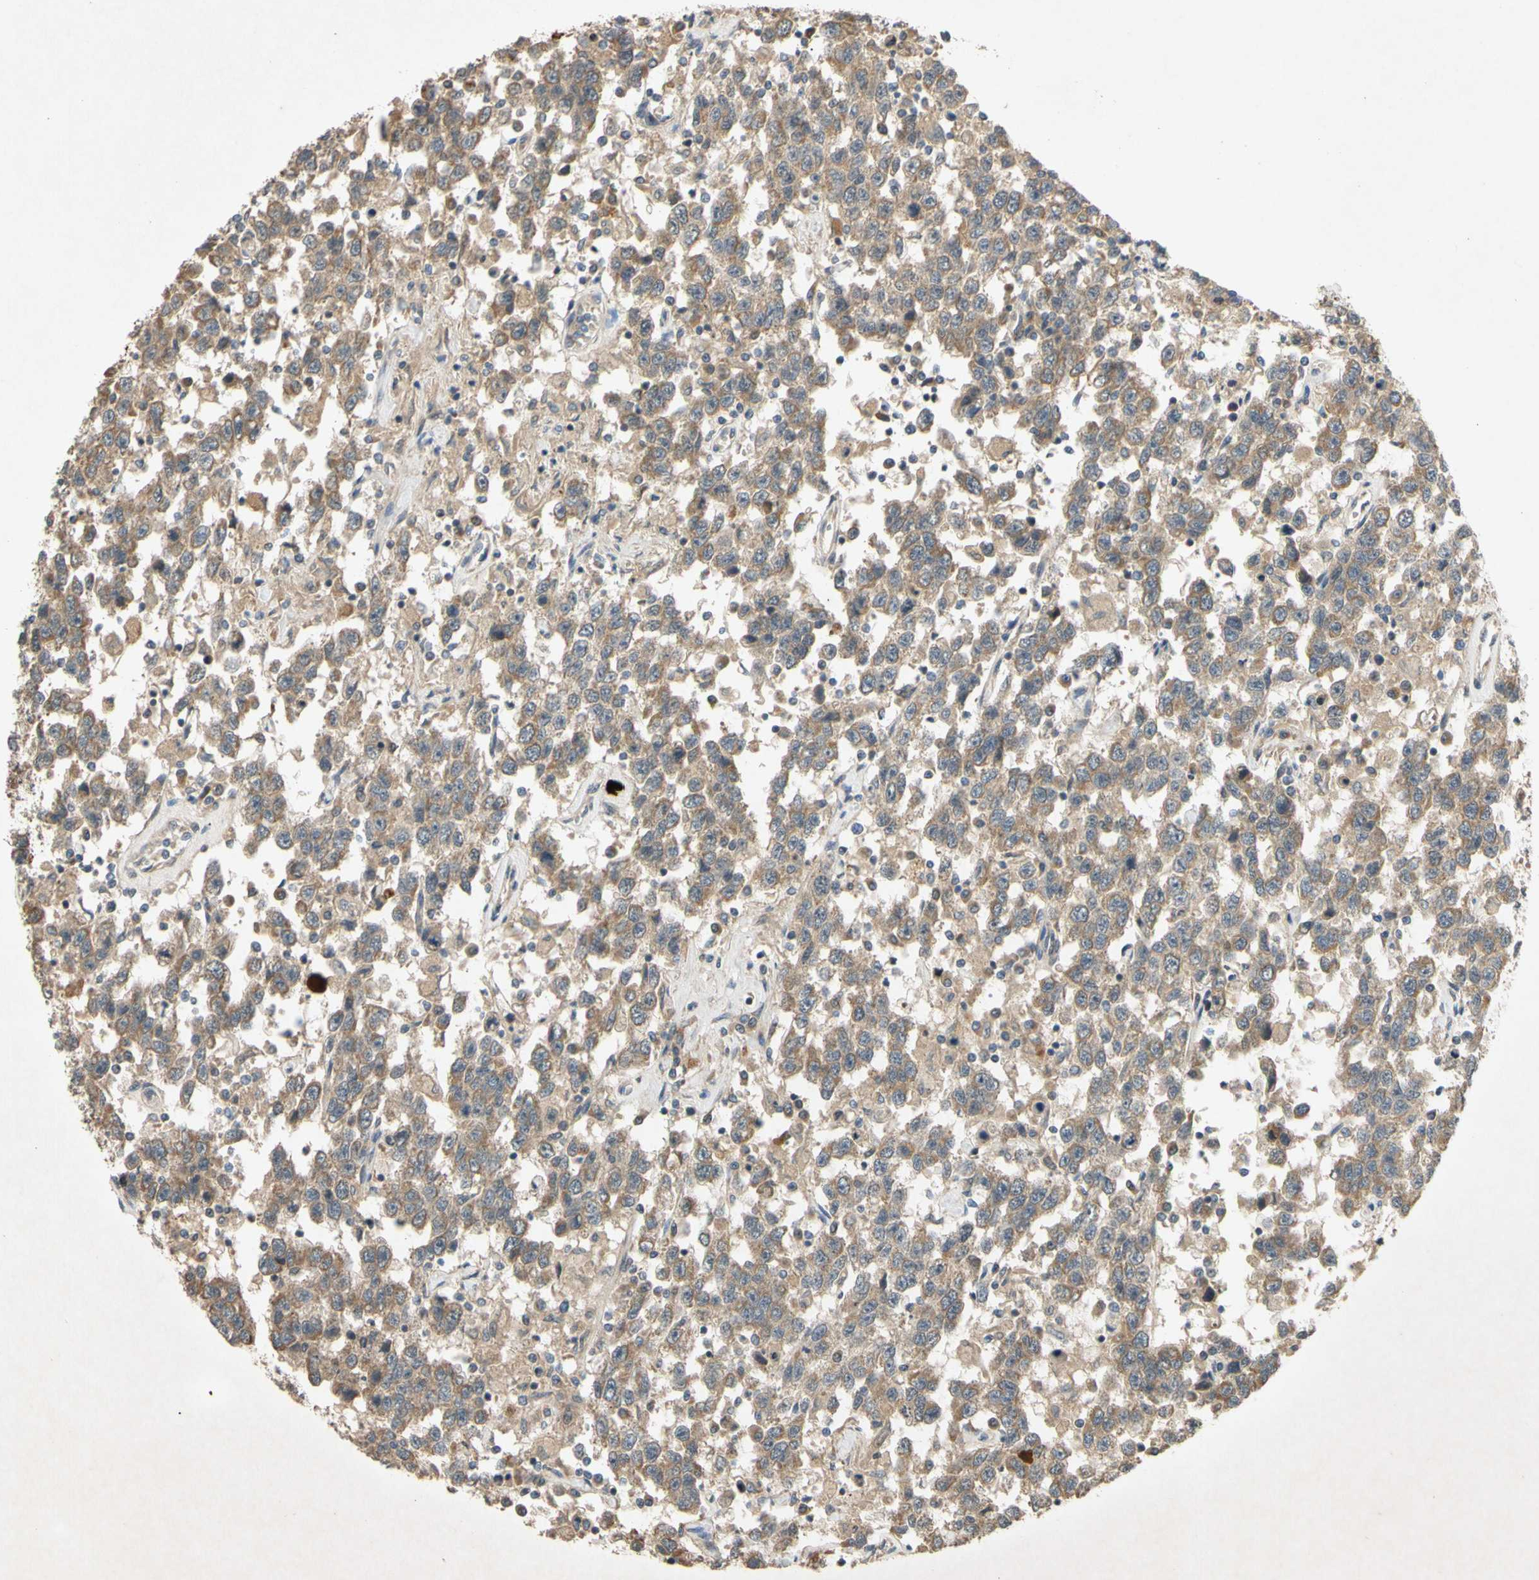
{"staining": {"intensity": "moderate", "quantity": ">75%", "location": "cytoplasmic/membranous"}, "tissue": "testis cancer", "cell_type": "Tumor cells", "image_type": "cancer", "snomed": [{"axis": "morphology", "description": "Seminoma, NOS"}, {"axis": "topography", "description": "Testis"}], "caption": "This is an image of IHC staining of testis cancer (seminoma), which shows moderate staining in the cytoplasmic/membranous of tumor cells.", "gene": "PARD6A", "patient": {"sex": "male", "age": 41}}